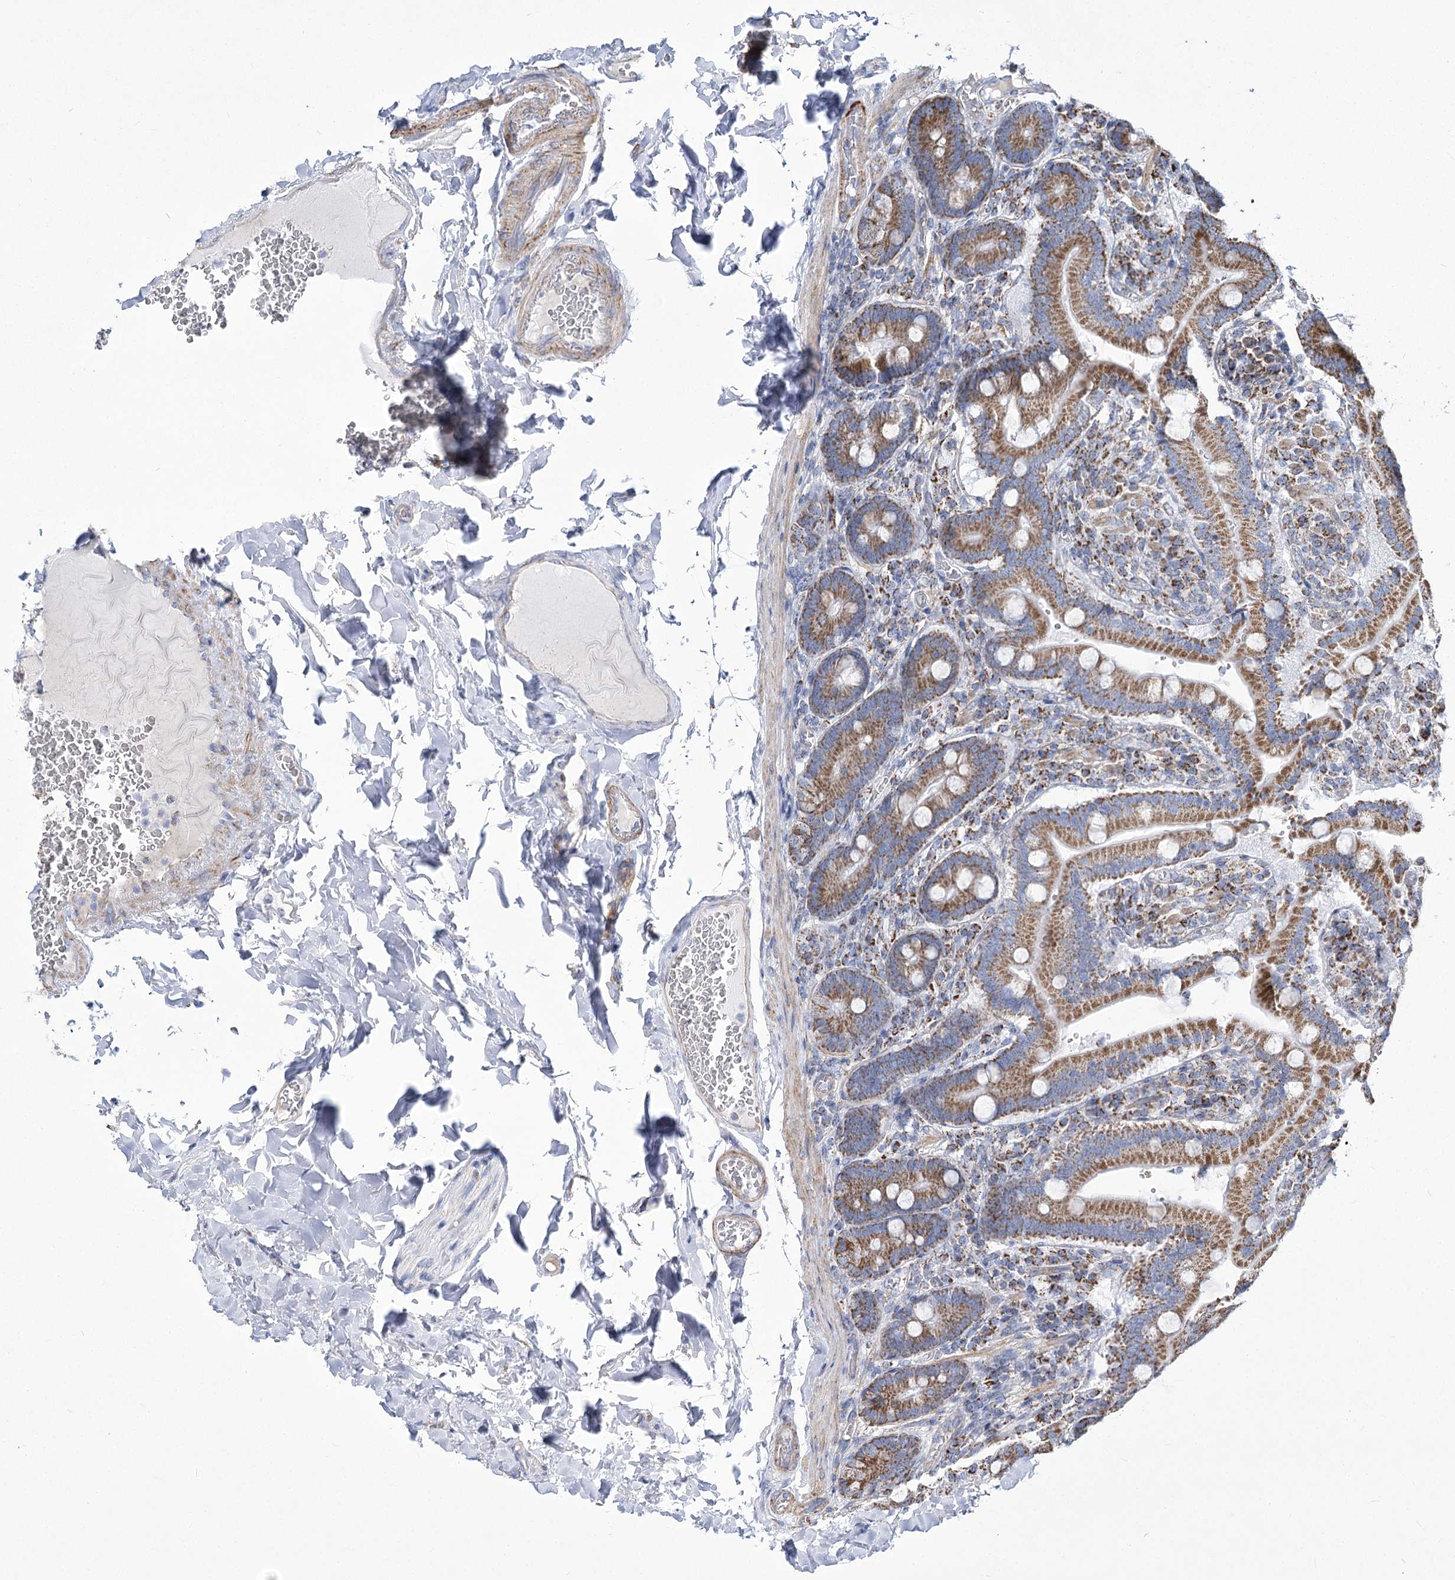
{"staining": {"intensity": "moderate", "quantity": ">75%", "location": "cytoplasmic/membranous"}, "tissue": "duodenum", "cell_type": "Glandular cells", "image_type": "normal", "snomed": [{"axis": "morphology", "description": "Normal tissue, NOS"}, {"axis": "topography", "description": "Duodenum"}], "caption": "Protein expression analysis of unremarkable human duodenum reveals moderate cytoplasmic/membranous staining in about >75% of glandular cells. The protein is shown in brown color, while the nuclei are stained blue.", "gene": "PDHB", "patient": {"sex": "female", "age": 62}}